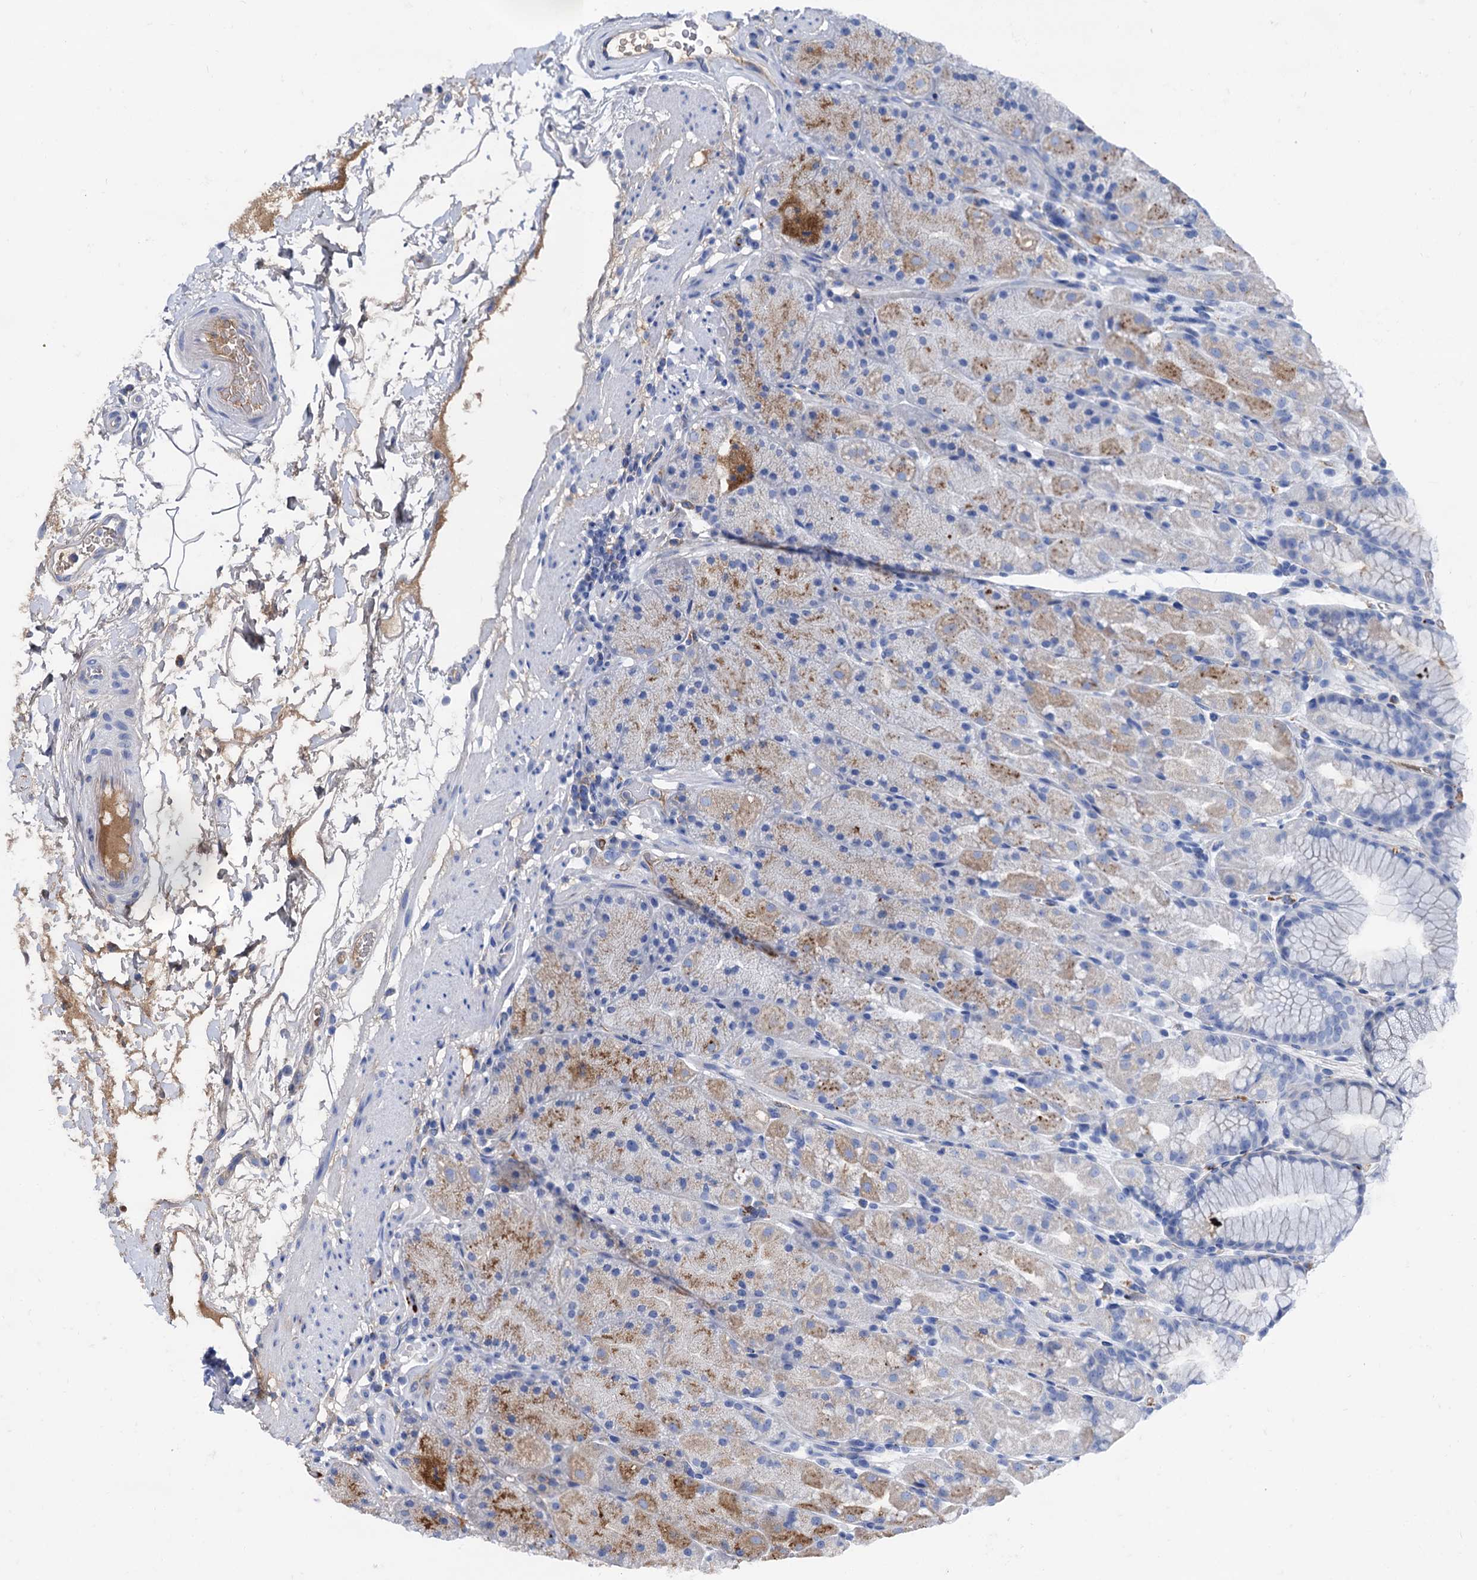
{"staining": {"intensity": "moderate", "quantity": "<25%", "location": "cytoplasmic/membranous"}, "tissue": "stomach", "cell_type": "Glandular cells", "image_type": "normal", "snomed": [{"axis": "morphology", "description": "Normal tissue, NOS"}, {"axis": "topography", "description": "Stomach, upper"}, {"axis": "topography", "description": "Stomach, lower"}], "caption": "About <25% of glandular cells in benign human stomach exhibit moderate cytoplasmic/membranous protein expression as visualized by brown immunohistochemical staining.", "gene": "APOD", "patient": {"sex": "male", "age": 67}}